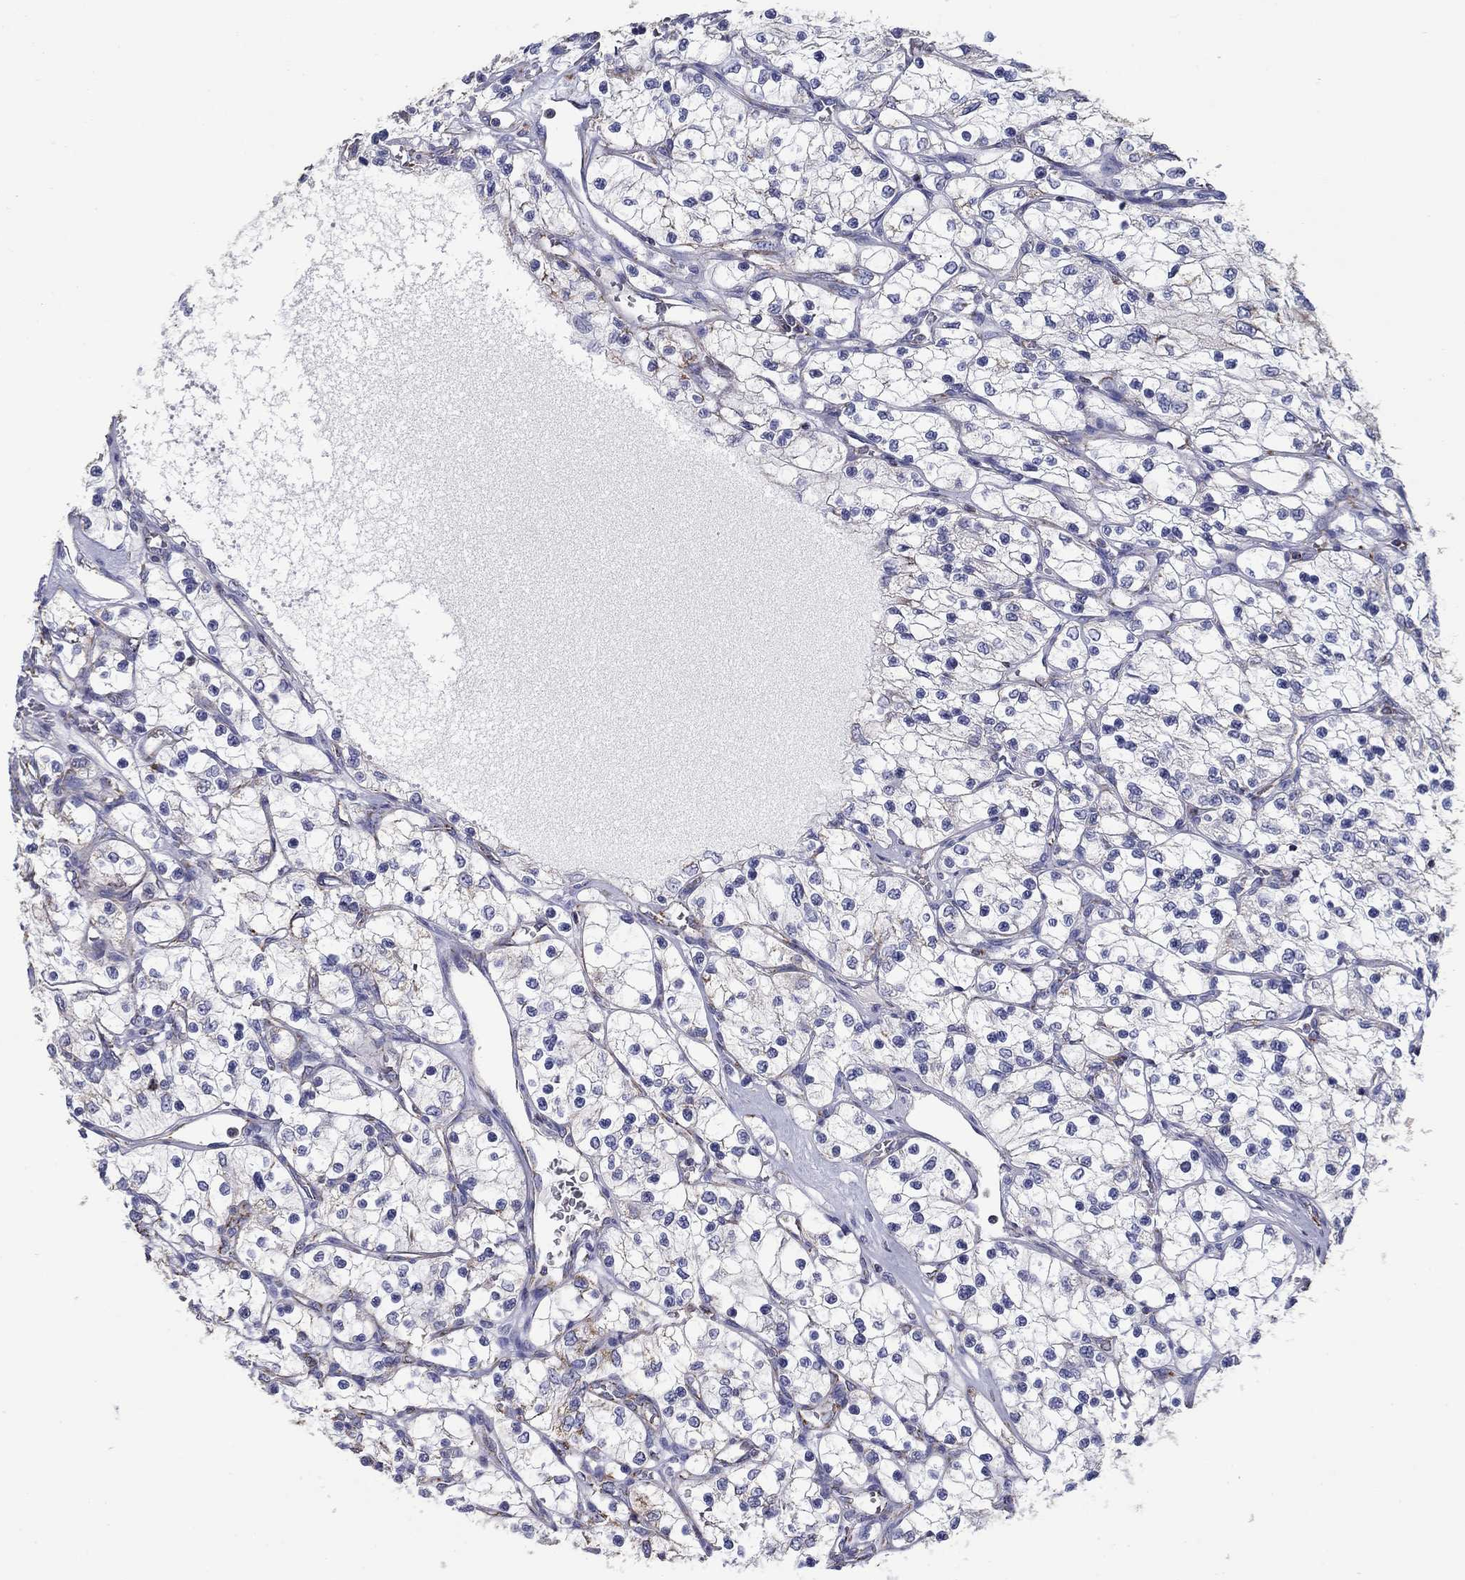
{"staining": {"intensity": "negative", "quantity": "none", "location": "none"}, "tissue": "renal cancer", "cell_type": "Tumor cells", "image_type": "cancer", "snomed": [{"axis": "morphology", "description": "Adenocarcinoma, NOS"}, {"axis": "topography", "description": "Kidney"}], "caption": "This histopathology image is of renal cancer stained with immunohistochemistry (IHC) to label a protein in brown with the nuclei are counter-stained blue. There is no staining in tumor cells.", "gene": "NDUFA4L2", "patient": {"sex": "female", "age": 69}}